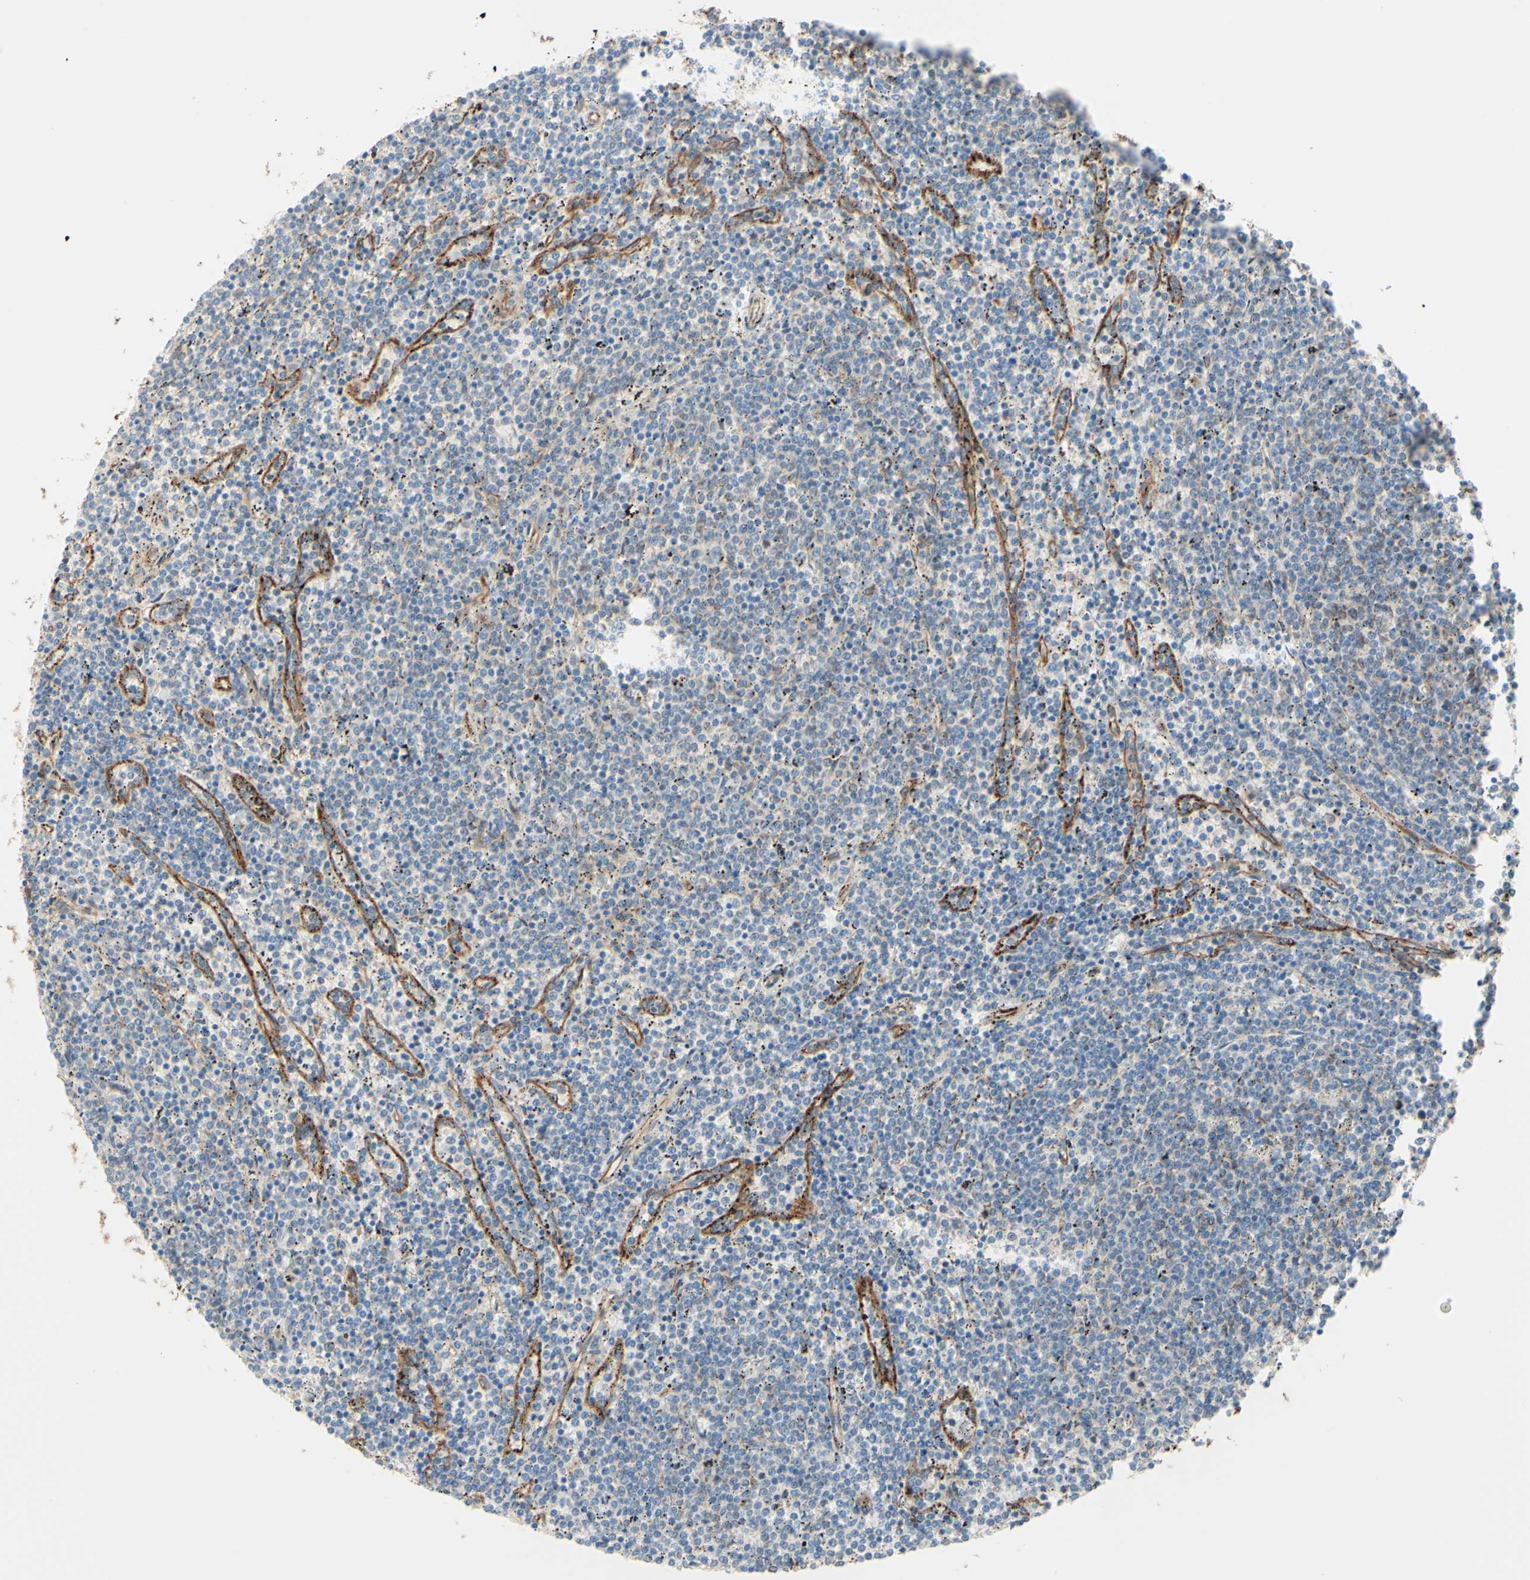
{"staining": {"intensity": "negative", "quantity": "none", "location": "none"}, "tissue": "lymphoma", "cell_type": "Tumor cells", "image_type": "cancer", "snomed": [{"axis": "morphology", "description": "Malignant lymphoma, non-Hodgkin's type, Low grade"}, {"axis": "topography", "description": "Spleen"}], "caption": "Tumor cells show no significant protein positivity in lymphoma. (Brightfield microscopy of DAB (3,3'-diaminobenzidine) IHC at high magnification).", "gene": "ENDOD1", "patient": {"sex": "female", "age": 50}}